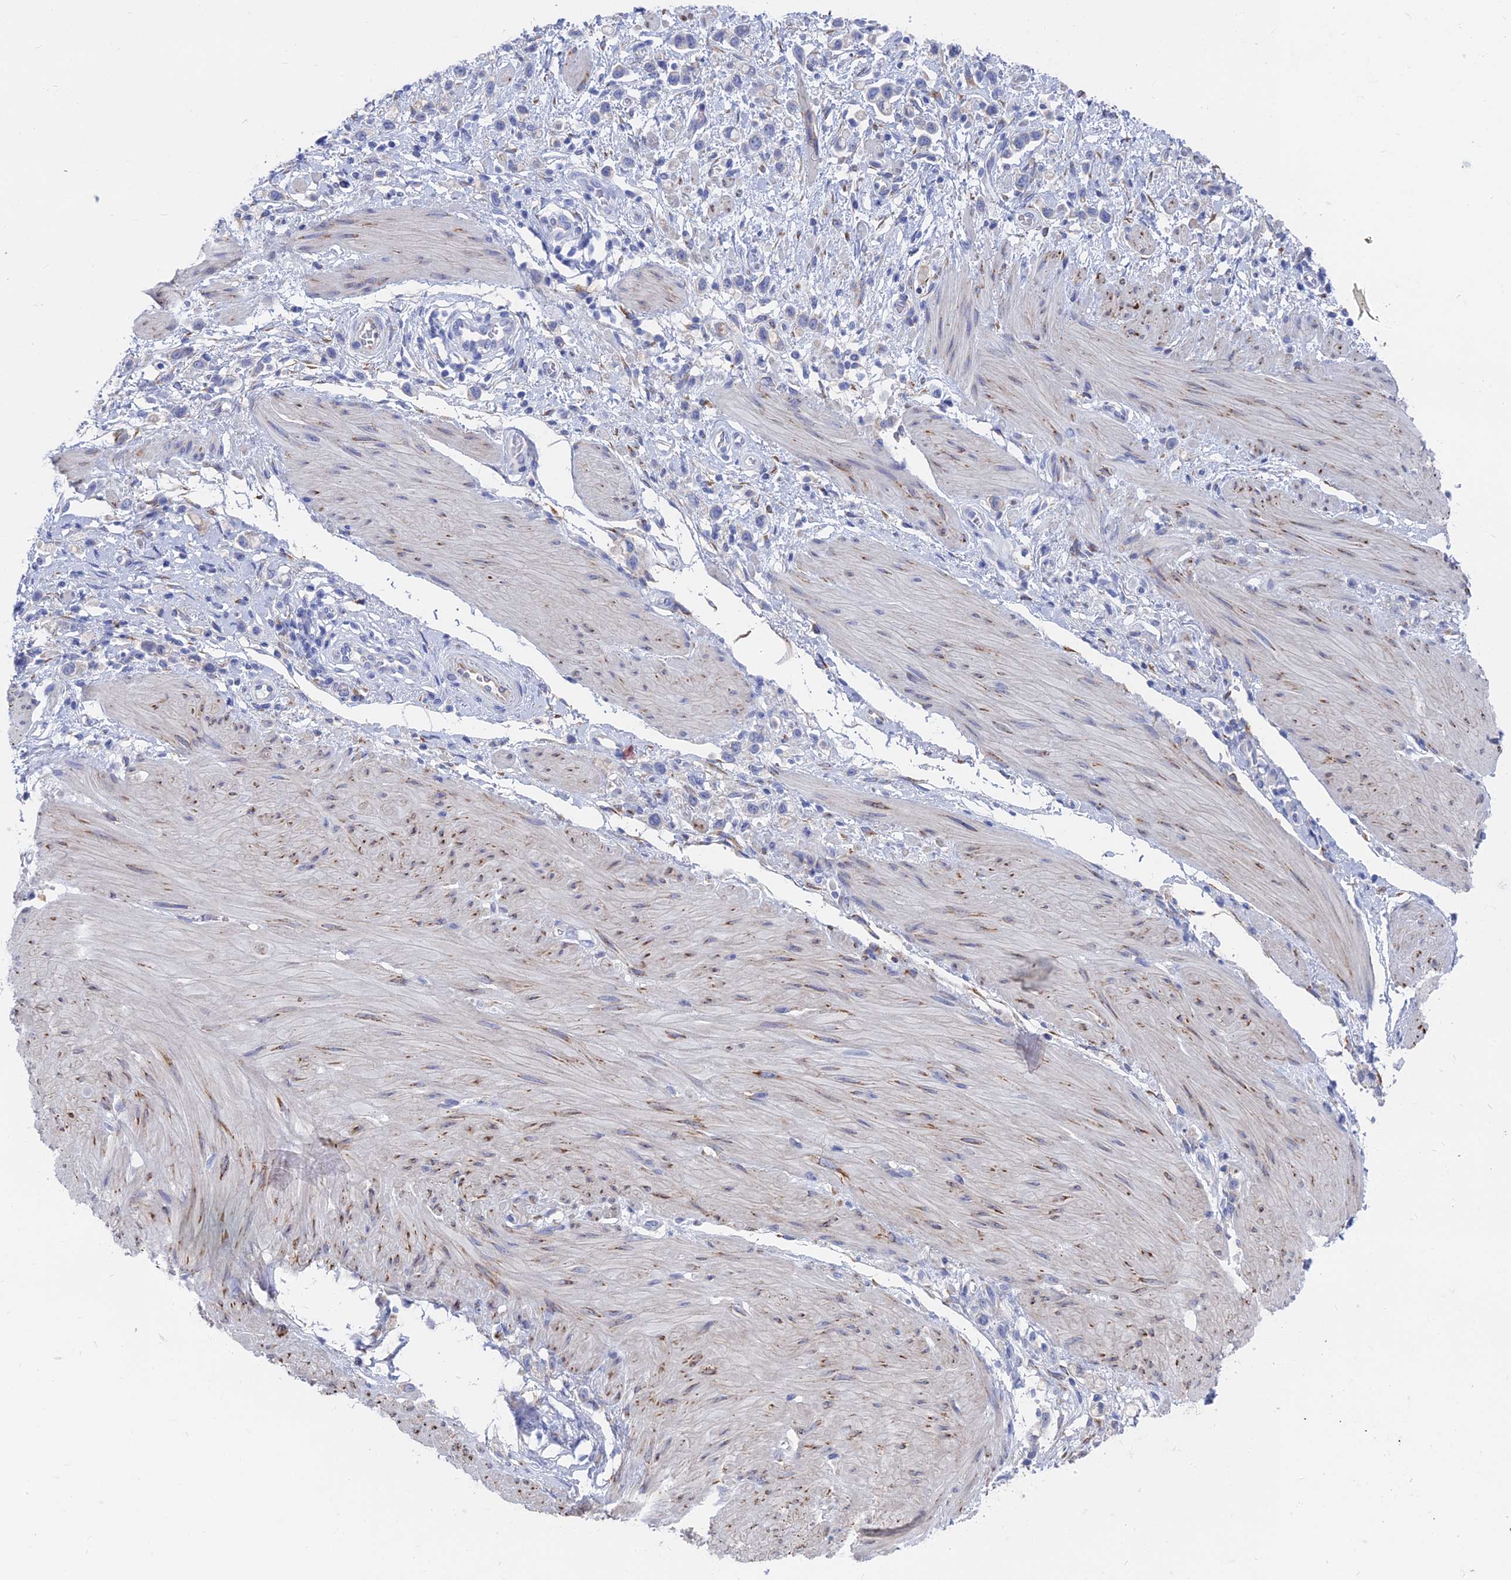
{"staining": {"intensity": "negative", "quantity": "none", "location": "none"}, "tissue": "stomach cancer", "cell_type": "Tumor cells", "image_type": "cancer", "snomed": [{"axis": "morphology", "description": "Adenocarcinoma, NOS"}, {"axis": "topography", "description": "Stomach"}], "caption": "A histopathology image of human stomach cancer (adenocarcinoma) is negative for staining in tumor cells.", "gene": "TNNT3", "patient": {"sex": "female", "age": 65}}